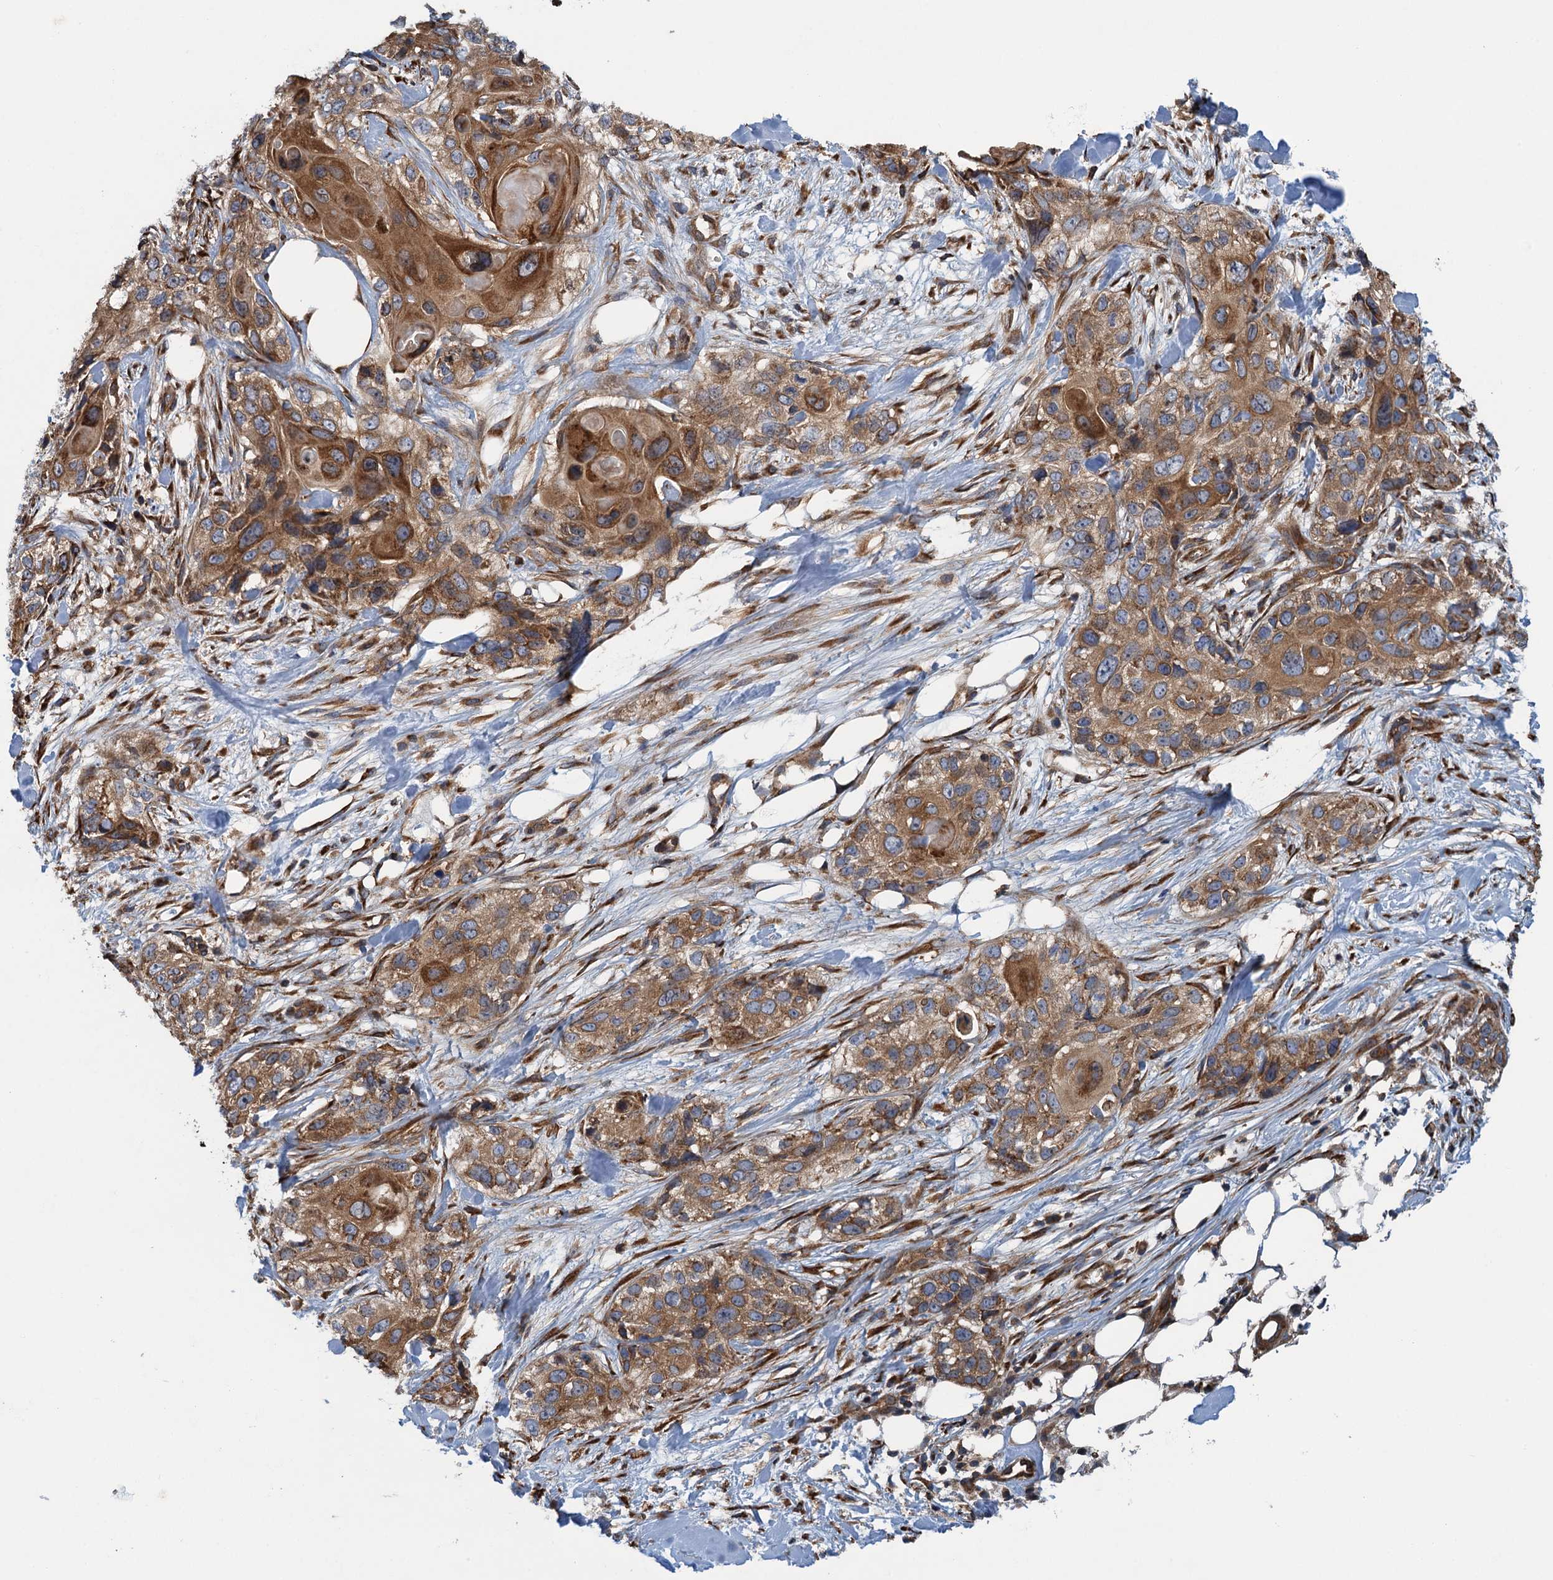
{"staining": {"intensity": "moderate", "quantity": ">75%", "location": "cytoplasmic/membranous"}, "tissue": "skin cancer", "cell_type": "Tumor cells", "image_type": "cancer", "snomed": [{"axis": "morphology", "description": "Normal tissue, NOS"}, {"axis": "morphology", "description": "Squamous cell carcinoma, NOS"}, {"axis": "topography", "description": "Skin"}], "caption": "IHC (DAB) staining of squamous cell carcinoma (skin) exhibits moderate cytoplasmic/membranous protein expression in approximately >75% of tumor cells. (IHC, brightfield microscopy, high magnification).", "gene": "MDM1", "patient": {"sex": "male", "age": 72}}